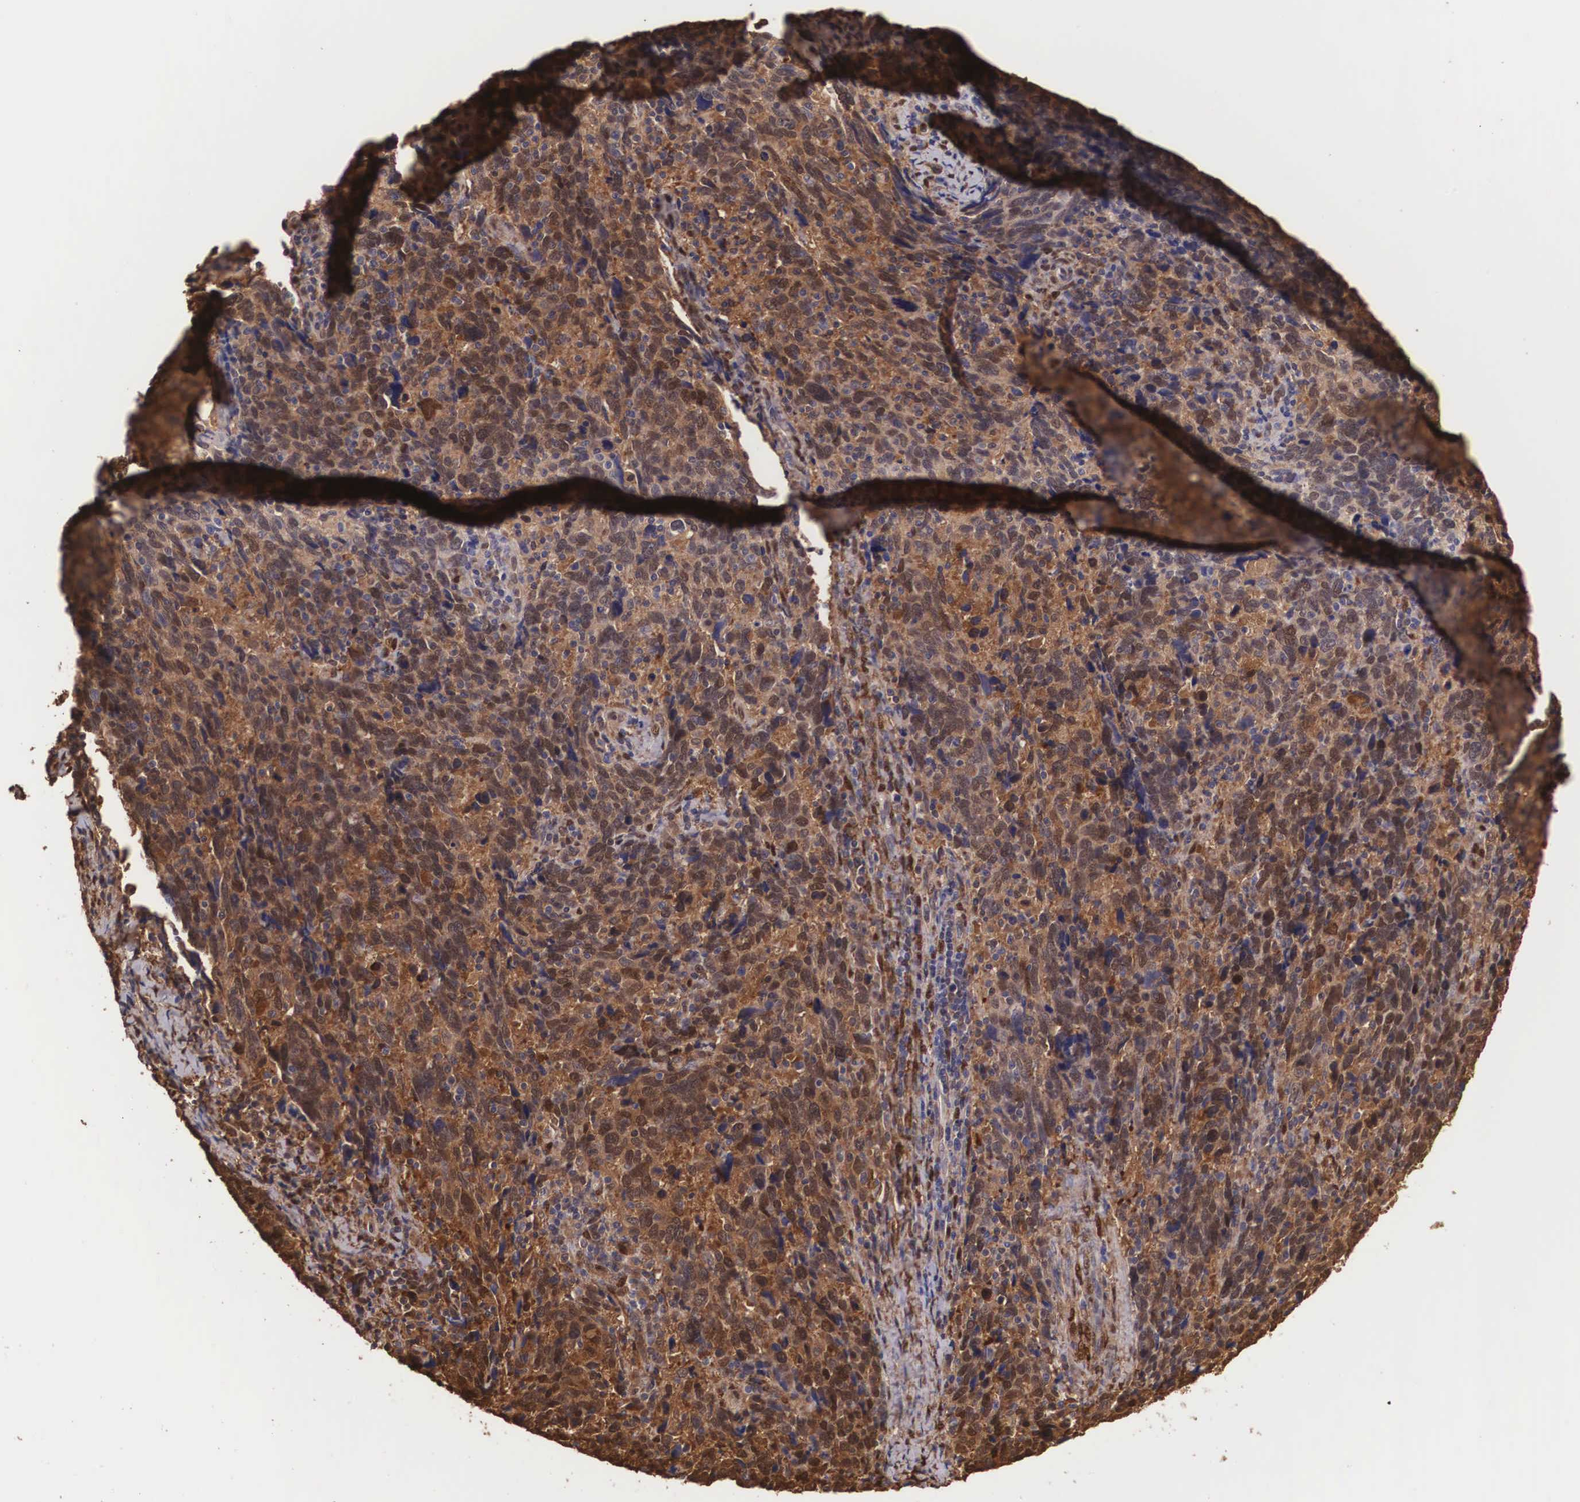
{"staining": {"intensity": "moderate", "quantity": ">75%", "location": "cytoplasmic/membranous,nuclear"}, "tissue": "cervical cancer", "cell_type": "Tumor cells", "image_type": "cancer", "snomed": [{"axis": "morphology", "description": "Squamous cell carcinoma, NOS"}, {"axis": "topography", "description": "Cervix"}], "caption": "Immunohistochemical staining of human cervical cancer (squamous cell carcinoma) exhibits moderate cytoplasmic/membranous and nuclear protein staining in about >75% of tumor cells.", "gene": "LGALS1", "patient": {"sex": "female", "age": 41}}